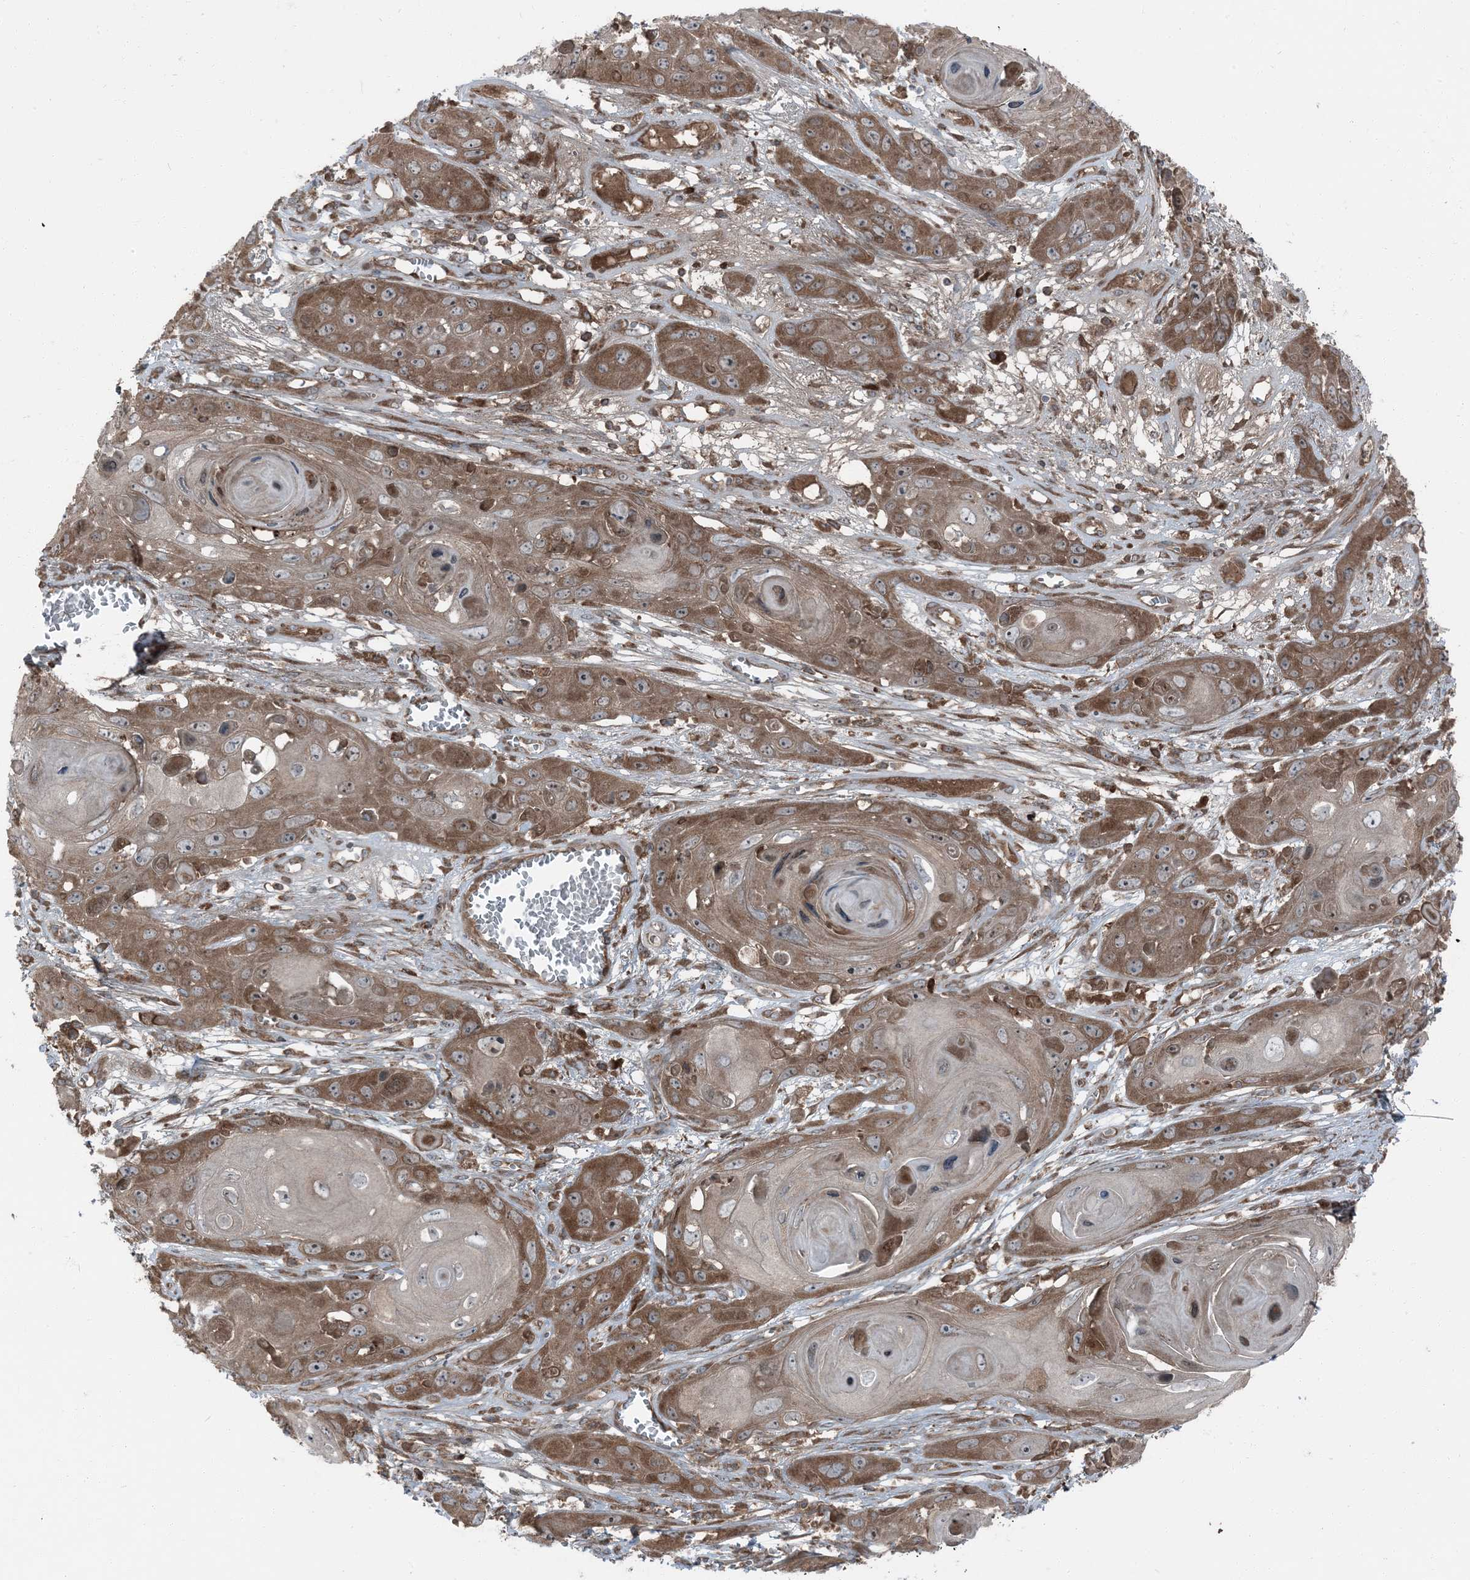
{"staining": {"intensity": "moderate", "quantity": ">75%", "location": "cytoplasmic/membranous"}, "tissue": "skin cancer", "cell_type": "Tumor cells", "image_type": "cancer", "snomed": [{"axis": "morphology", "description": "Squamous cell carcinoma, NOS"}, {"axis": "topography", "description": "Skin"}], "caption": "Skin cancer (squamous cell carcinoma) stained with DAB (3,3'-diaminobenzidine) immunohistochemistry (IHC) shows medium levels of moderate cytoplasmic/membranous expression in about >75% of tumor cells.", "gene": "RAB3GAP1", "patient": {"sex": "male", "age": 55}}